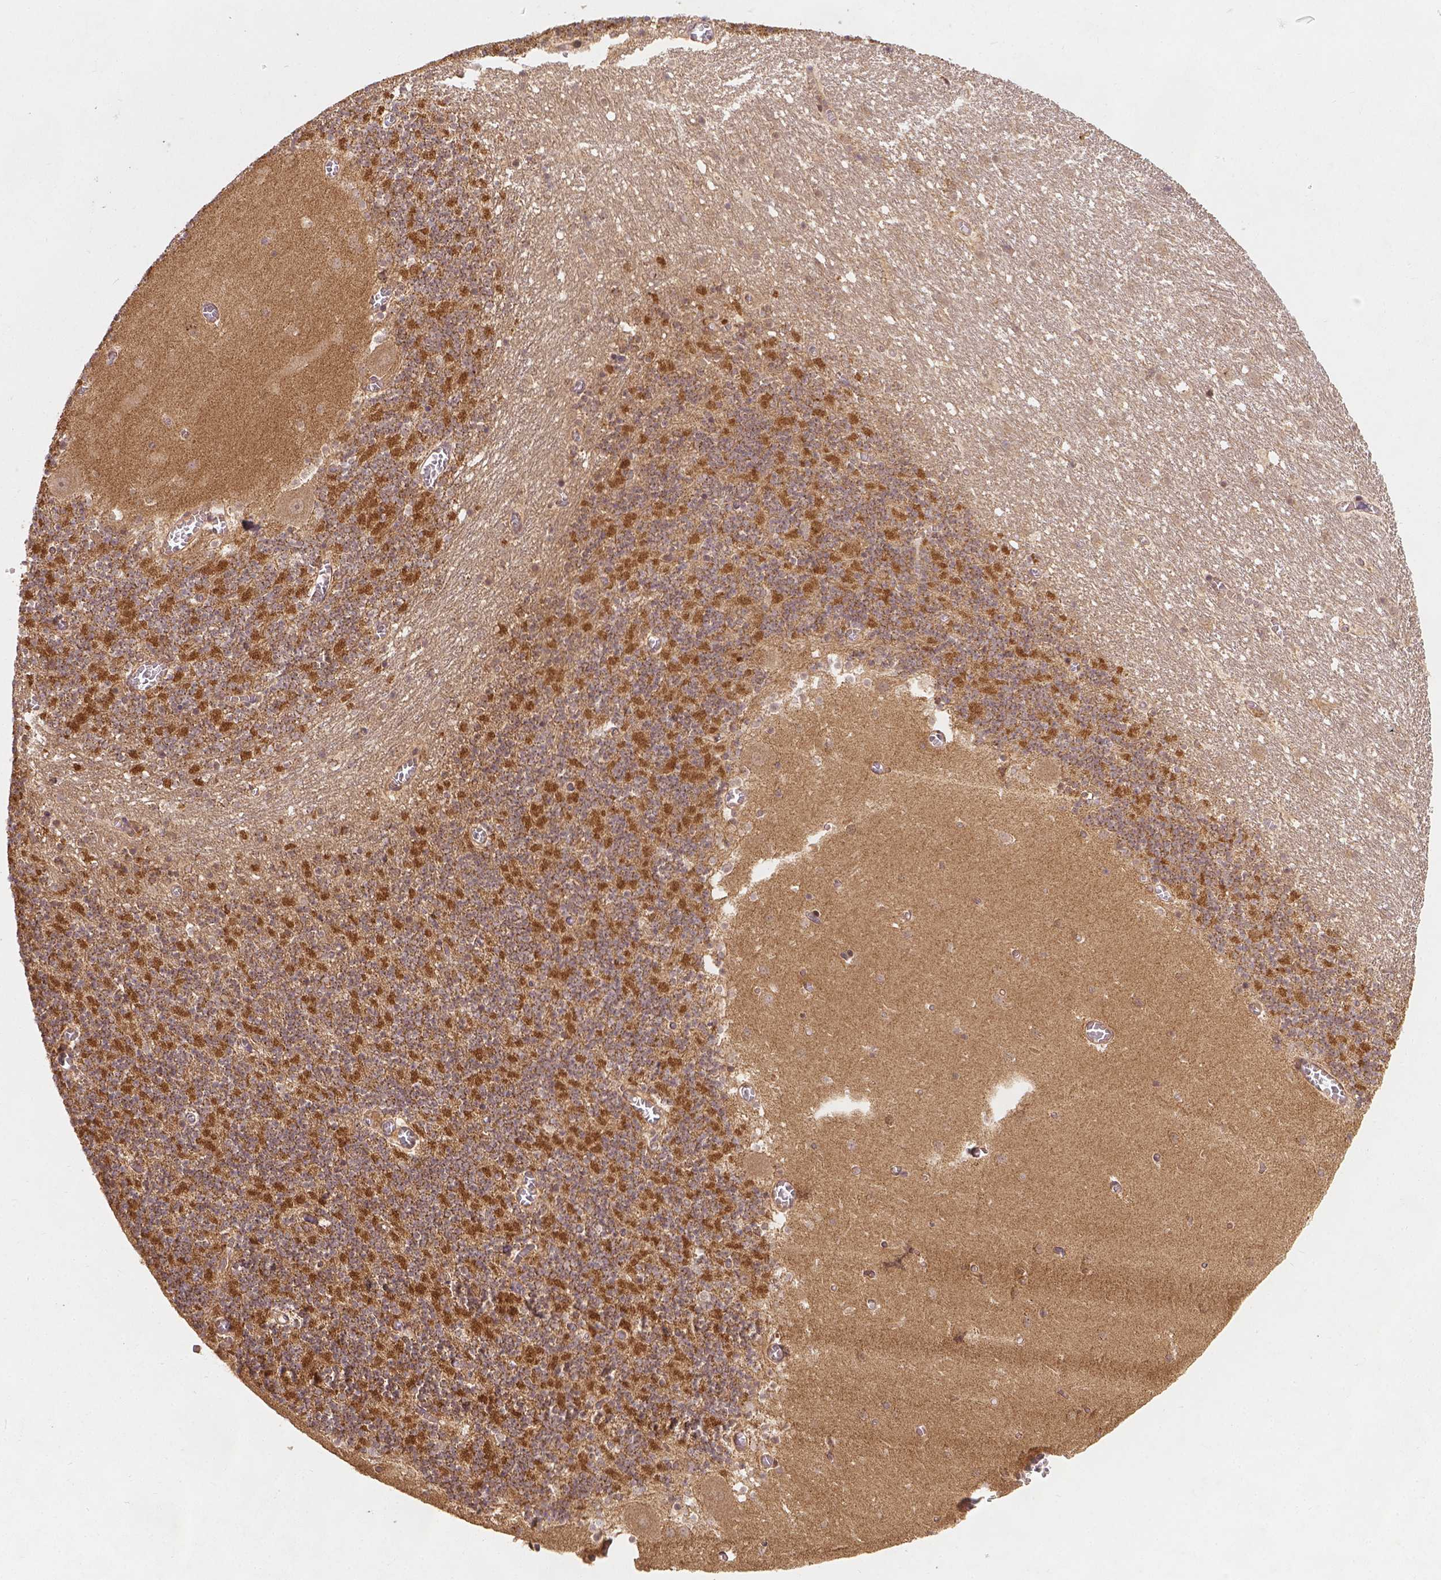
{"staining": {"intensity": "strong", "quantity": "25%-75%", "location": "cytoplasmic/membranous"}, "tissue": "cerebellum", "cell_type": "Cells in granular layer", "image_type": "normal", "snomed": [{"axis": "morphology", "description": "Normal tissue, NOS"}, {"axis": "topography", "description": "Cerebellum"}], "caption": "Immunohistochemical staining of unremarkable cerebellum reveals strong cytoplasmic/membranous protein staining in about 25%-75% of cells in granular layer.", "gene": "XPR1", "patient": {"sex": "female", "age": 28}}